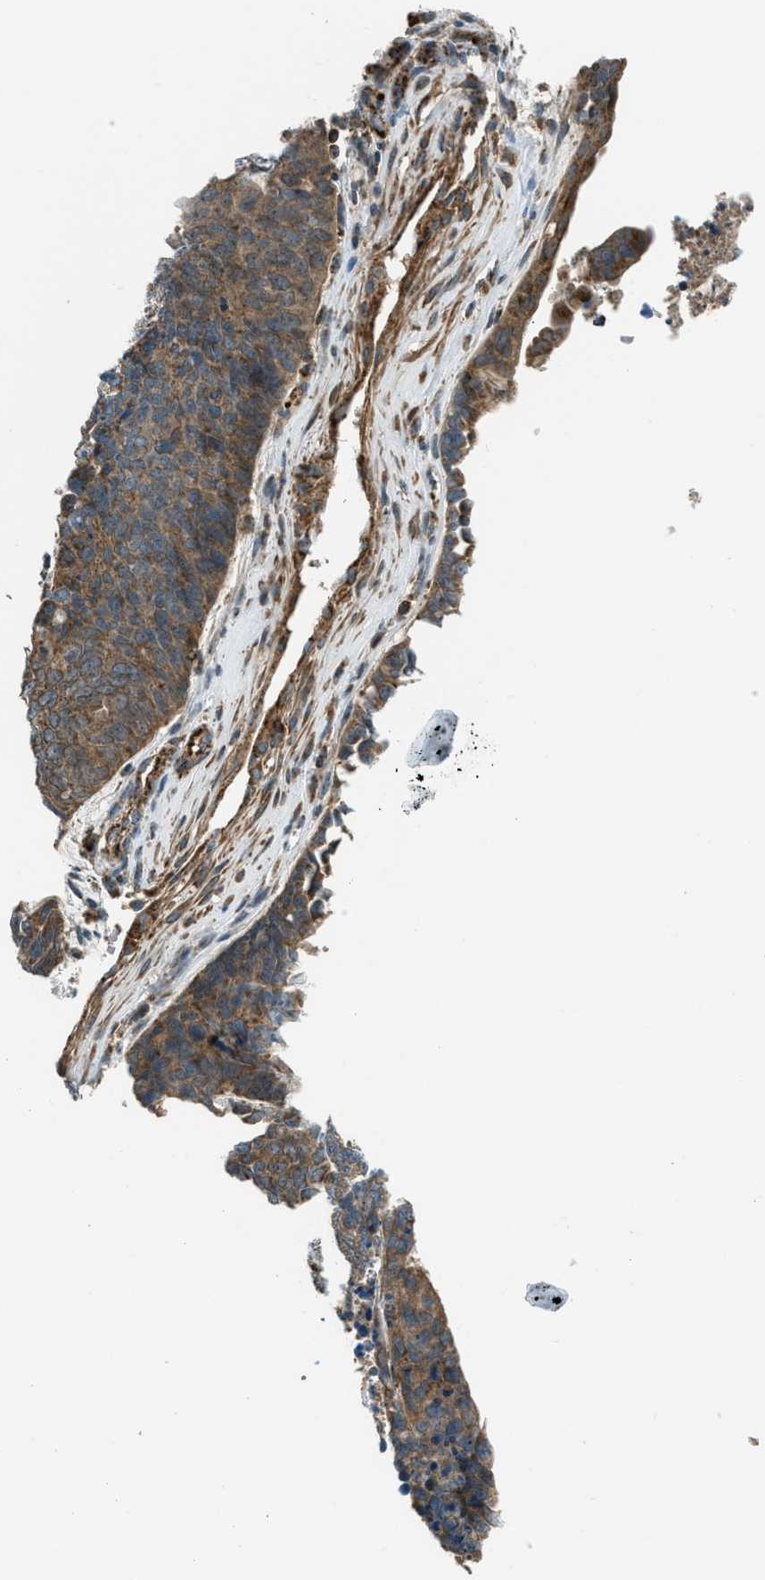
{"staining": {"intensity": "weak", "quantity": ">75%", "location": "cytoplasmic/membranous"}, "tissue": "cervical cancer", "cell_type": "Tumor cells", "image_type": "cancer", "snomed": [{"axis": "morphology", "description": "Squamous cell carcinoma, NOS"}, {"axis": "topography", "description": "Cervix"}], "caption": "Protein analysis of squamous cell carcinoma (cervical) tissue displays weak cytoplasmic/membranous positivity in about >75% of tumor cells.", "gene": "SESN2", "patient": {"sex": "female", "age": 63}}